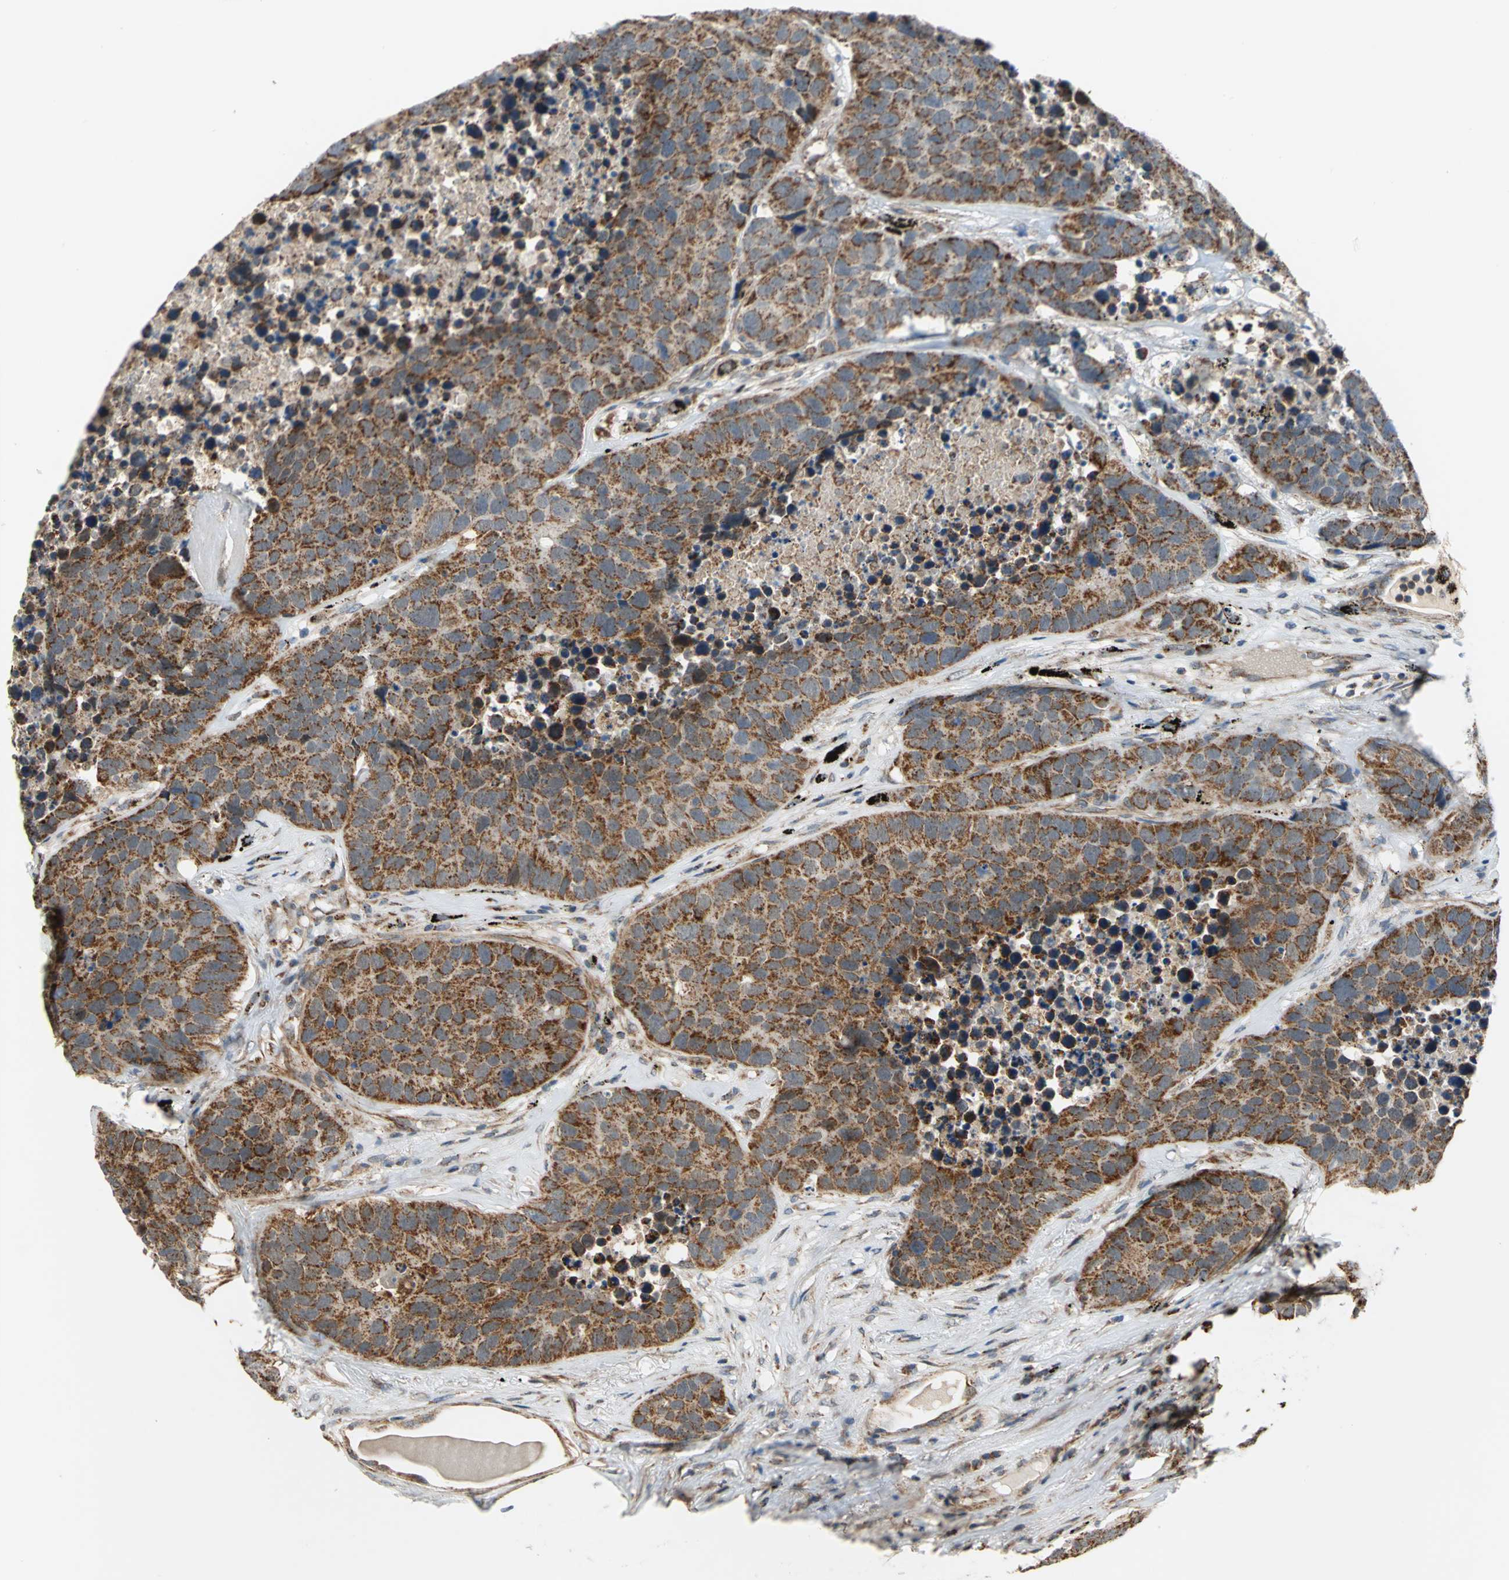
{"staining": {"intensity": "strong", "quantity": ">75%", "location": "cytoplasmic/membranous"}, "tissue": "carcinoid", "cell_type": "Tumor cells", "image_type": "cancer", "snomed": [{"axis": "morphology", "description": "Carcinoid, malignant, NOS"}, {"axis": "topography", "description": "Lung"}], "caption": "IHC (DAB) staining of human carcinoid (malignant) demonstrates strong cytoplasmic/membranous protein positivity in approximately >75% of tumor cells.", "gene": "MRPS22", "patient": {"sex": "male", "age": 60}}